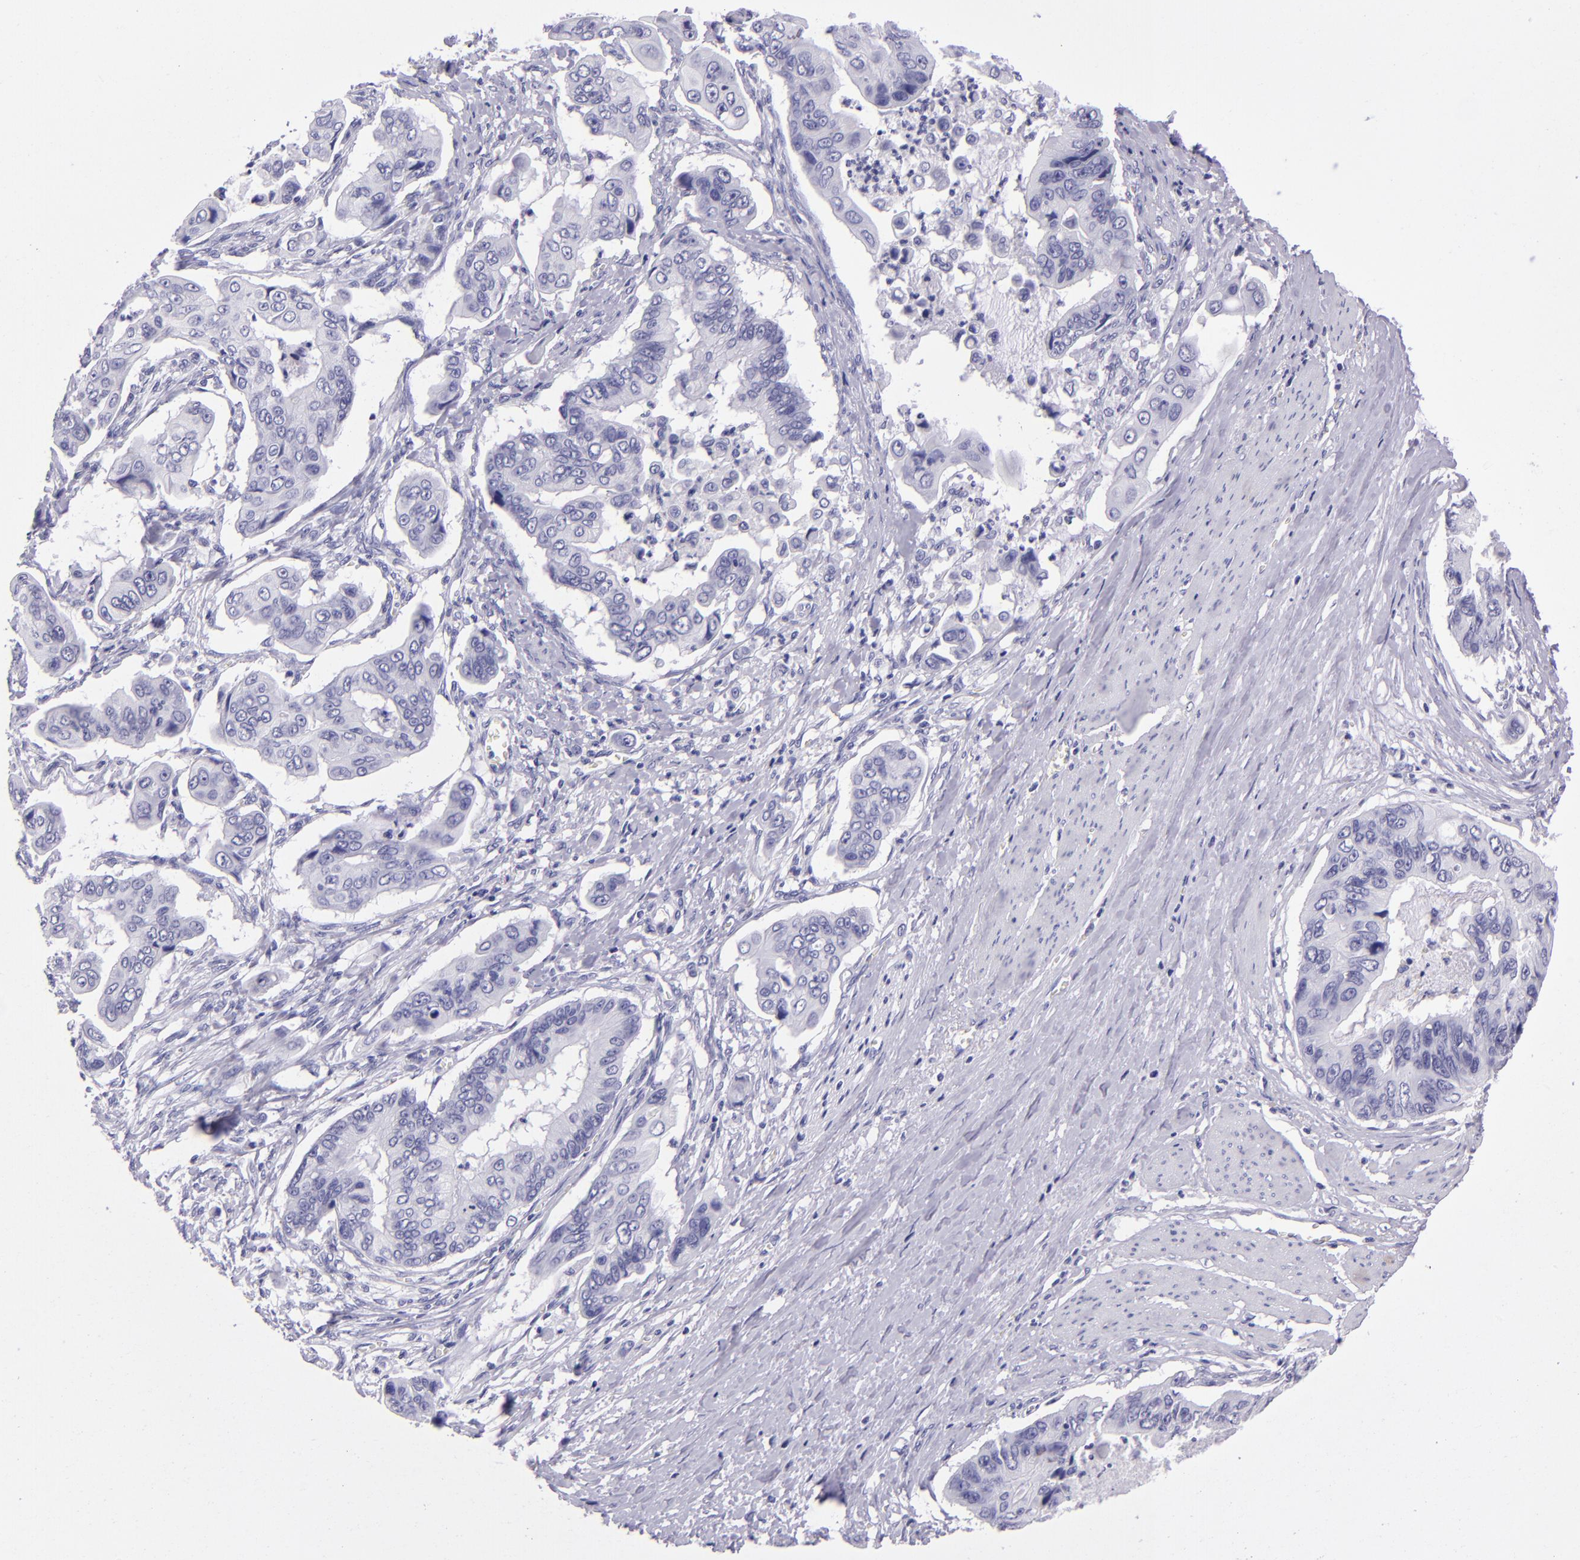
{"staining": {"intensity": "negative", "quantity": "none", "location": "none"}, "tissue": "stomach cancer", "cell_type": "Tumor cells", "image_type": "cancer", "snomed": [{"axis": "morphology", "description": "Adenocarcinoma, NOS"}, {"axis": "topography", "description": "Stomach, upper"}], "caption": "A photomicrograph of human stomach cancer is negative for staining in tumor cells.", "gene": "TYRP1", "patient": {"sex": "male", "age": 80}}